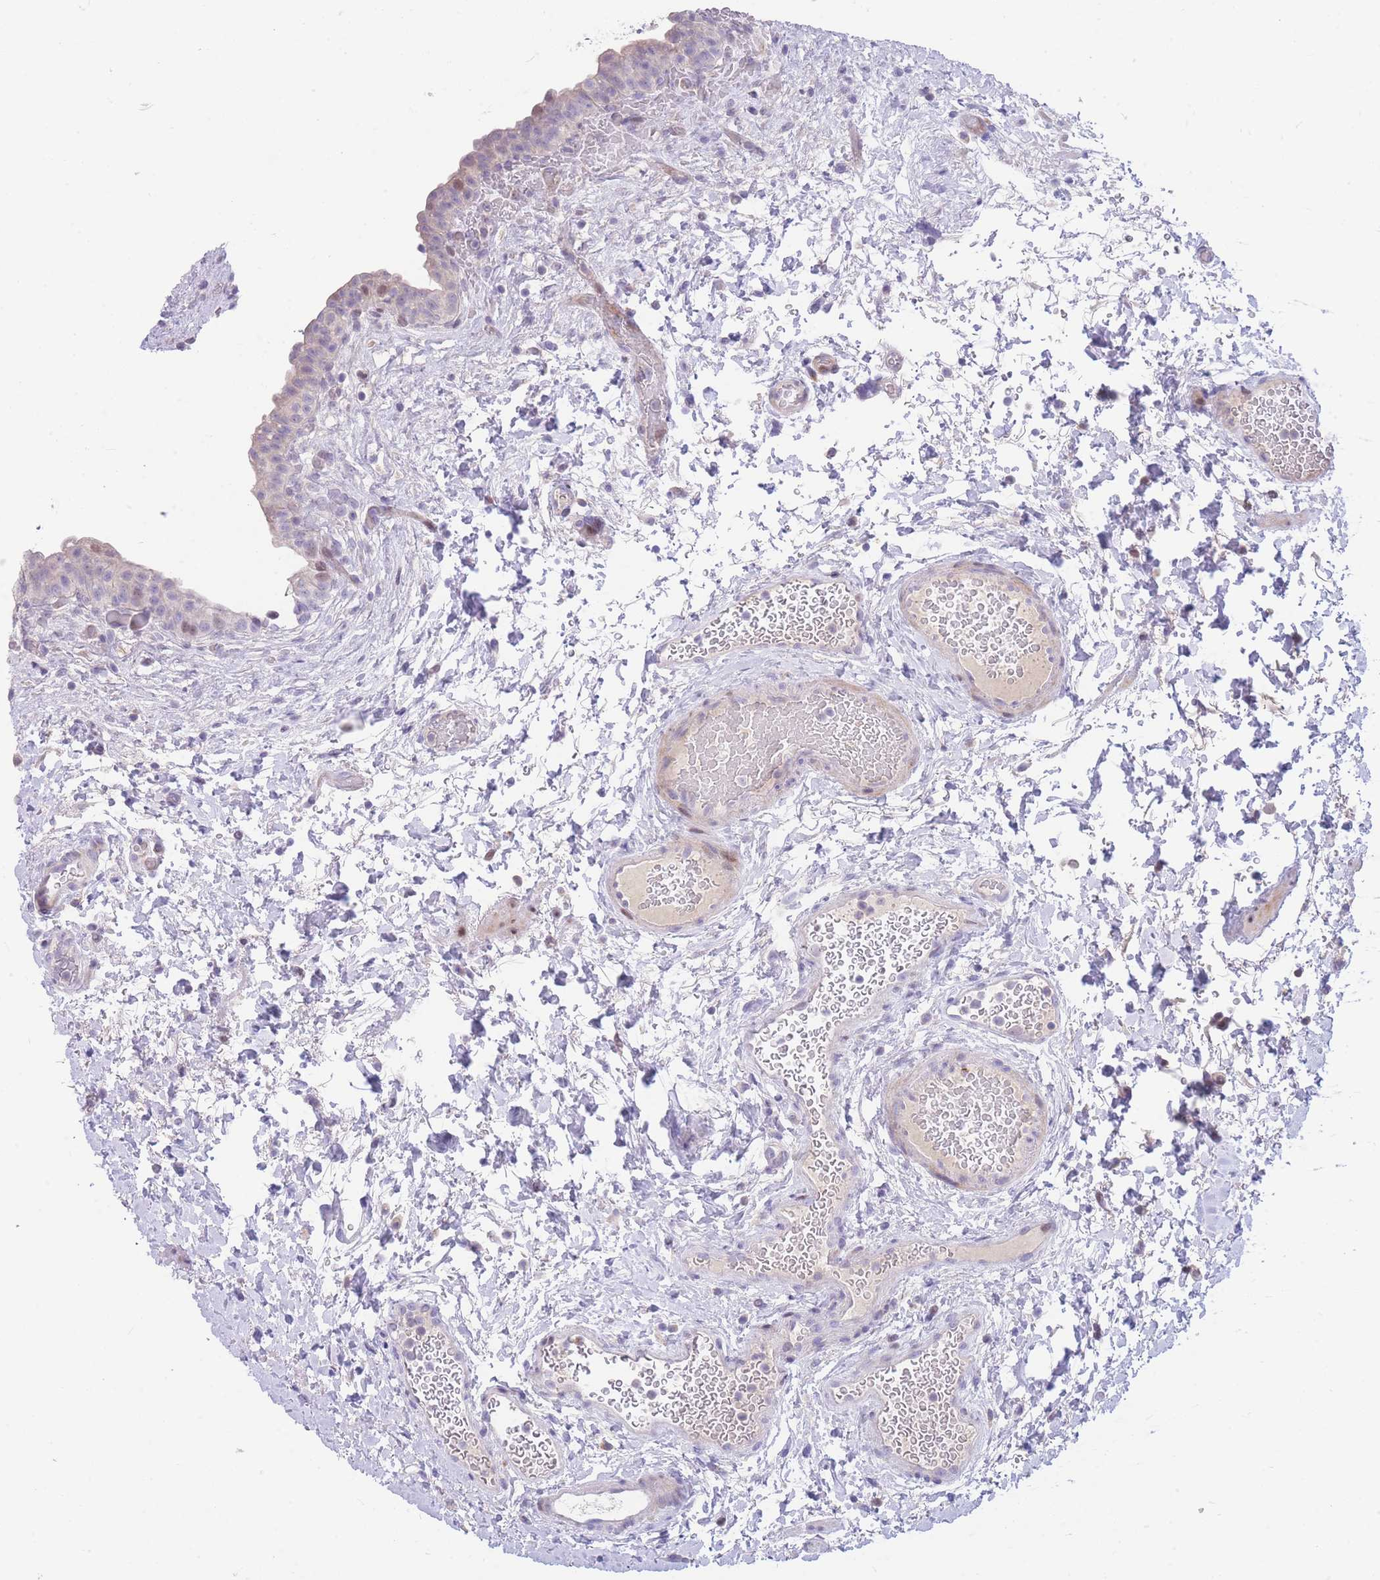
{"staining": {"intensity": "weak", "quantity": "<25%", "location": "nuclear"}, "tissue": "urinary bladder", "cell_type": "Urothelial cells", "image_type": "normal", "snomed": [{"axis": "morphology", "description": "Normal tissue, NOS"}, {"axis": "topography", "description": "Urinary bladder"}], "caption": "This is a photomicrograph of IHC staining of benign urinary bladder, which shows no staining in urothelial cells.", "gene": "SHCBP1", "patient": {"sex": "male", "age": 69}}